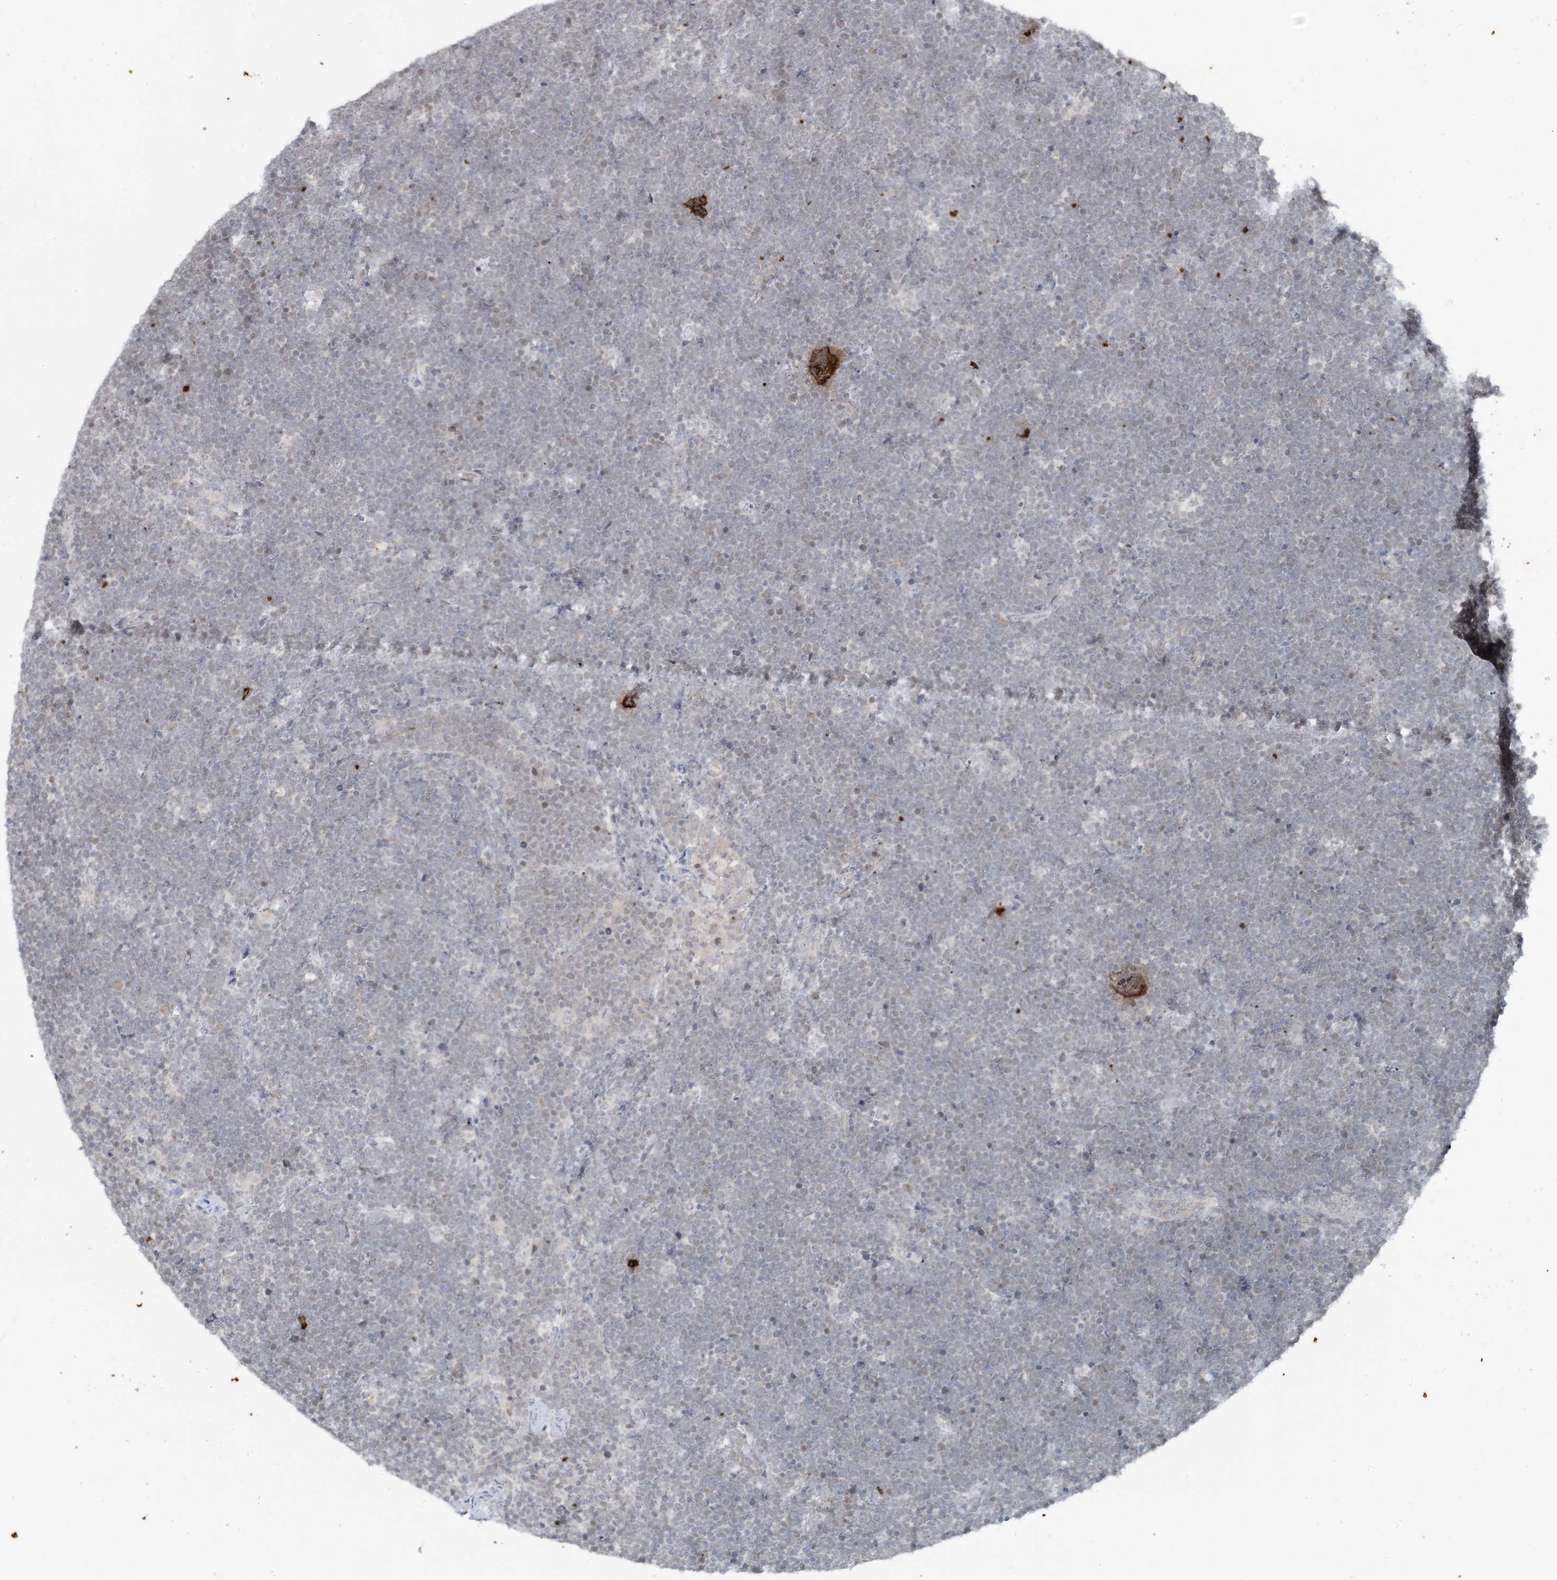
{"staining": {"intensity": "negative", "quantity": "none", "location": "none"}, "tissue": "lymphoma", "cell_type": "Tumor cells", "image_type": "cancer", "snomed": [{"axis": "morphology", "description": "Malignant lymphoma, non-Hodgkin's type, High grade"}, {"axis": "topography", "description": "Lymph node"}], "caption": "Lymphoma stained for a protein using immunohistochemistry reveals no expression tumor cells.", "gene": "LEXM", "patient": {"sex": "male", "age": 13}}